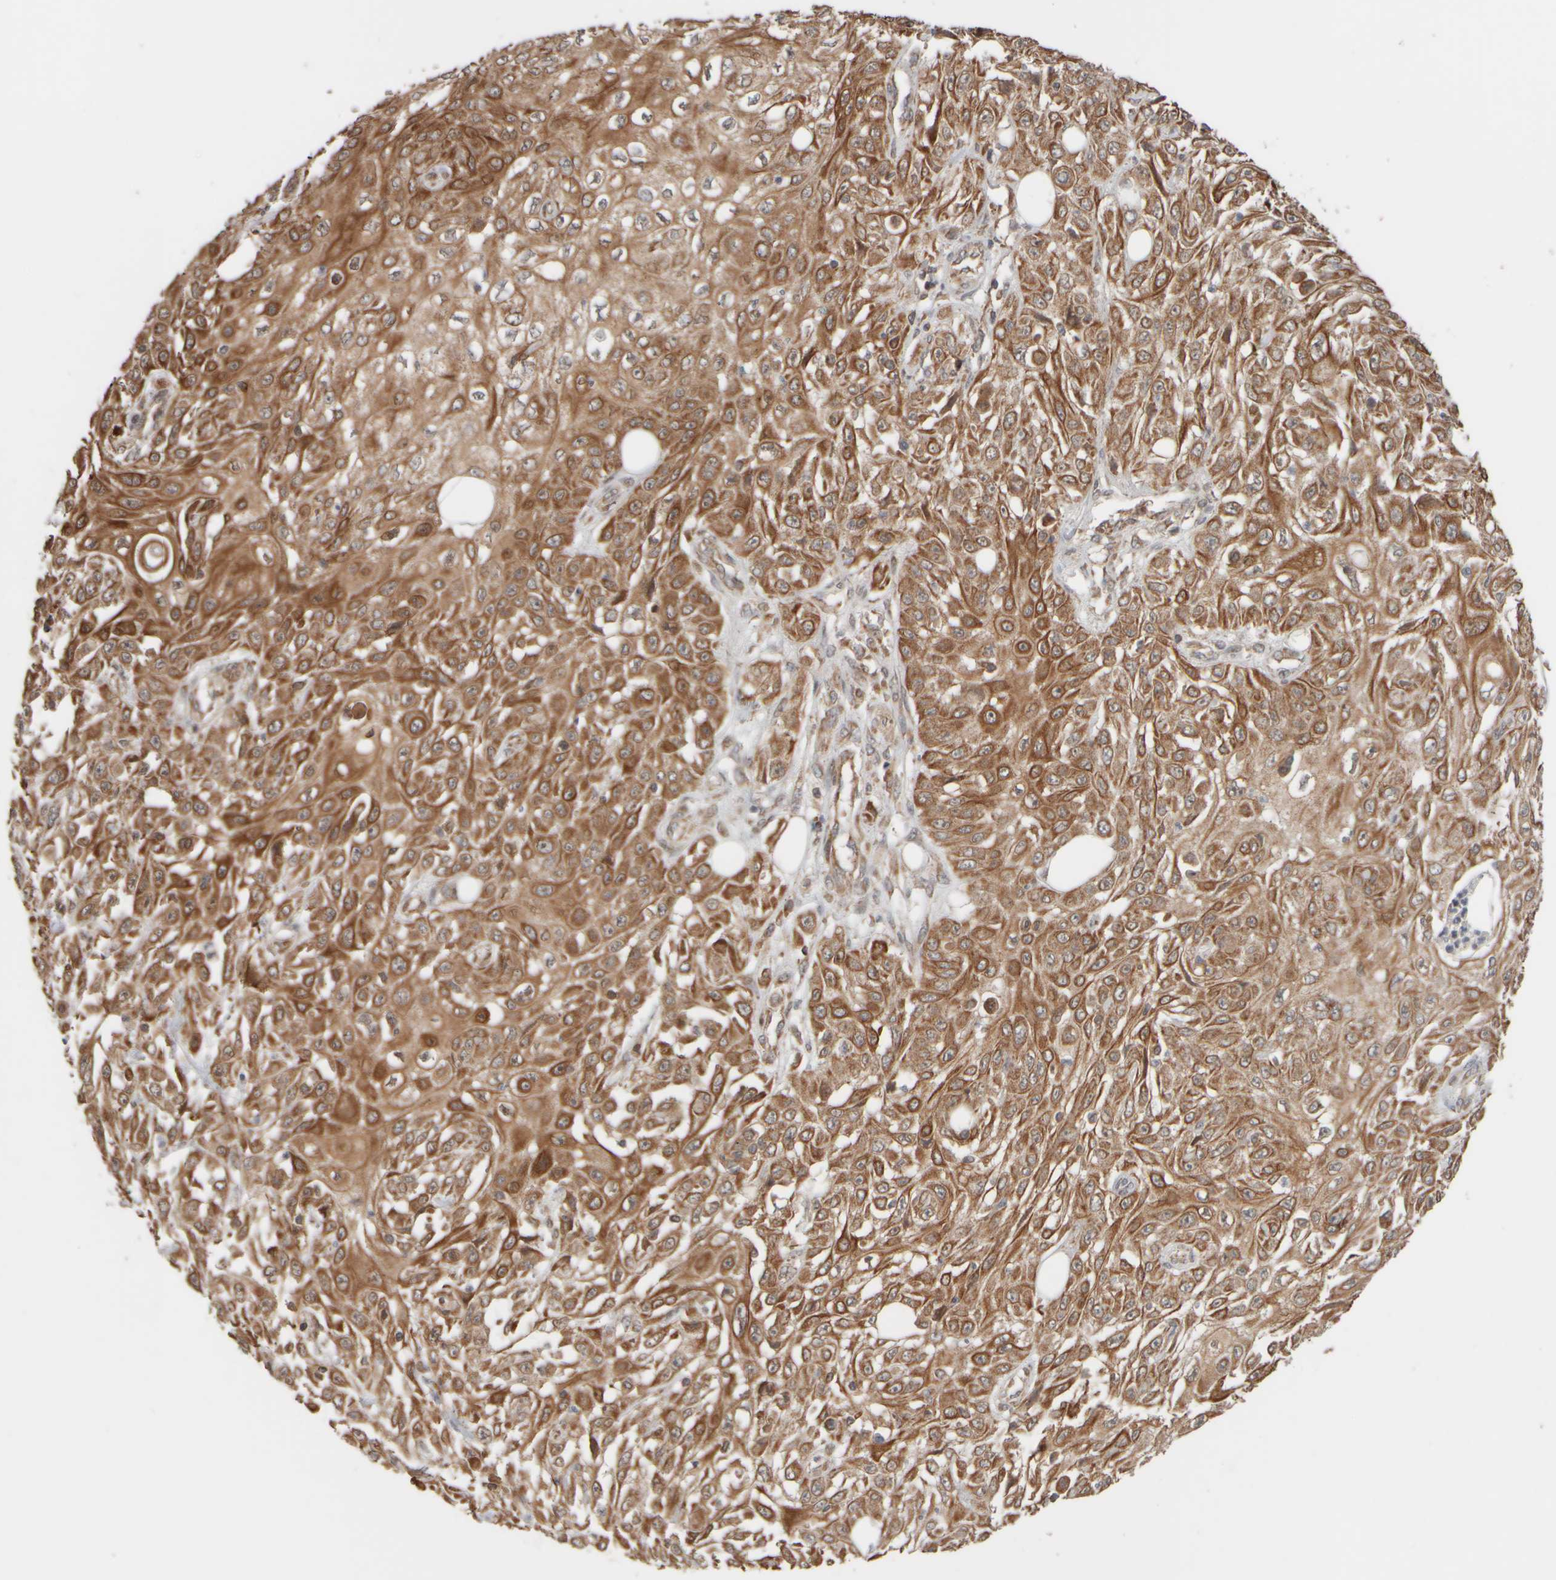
{"staining": {"intensity": "moderate", "quantity": ">75%", "location": "cytoplasmic/membranous"}, "tissue": "skin cancer", "cell_type": "Tumor cells", "image_type": "cancer", "snomed": [{"axis": "morphology", "description": "Squamous cell carcinoma, NOS"}, {"axis": "morphology", "description": "Squamous cell carcinoma, metastatic, NOS"}, {"axis": "topography", "description": "Skin"}, {"axis": "topography", "description": "Lymph node"}], "caption": "Protein staining of skin cancer tissue reveals moderate cytoplasmic/membranous staining in about >75% of tumor cells.", "gene": "EIF2B3", "patient": {"sex": "male", "age": 75}}